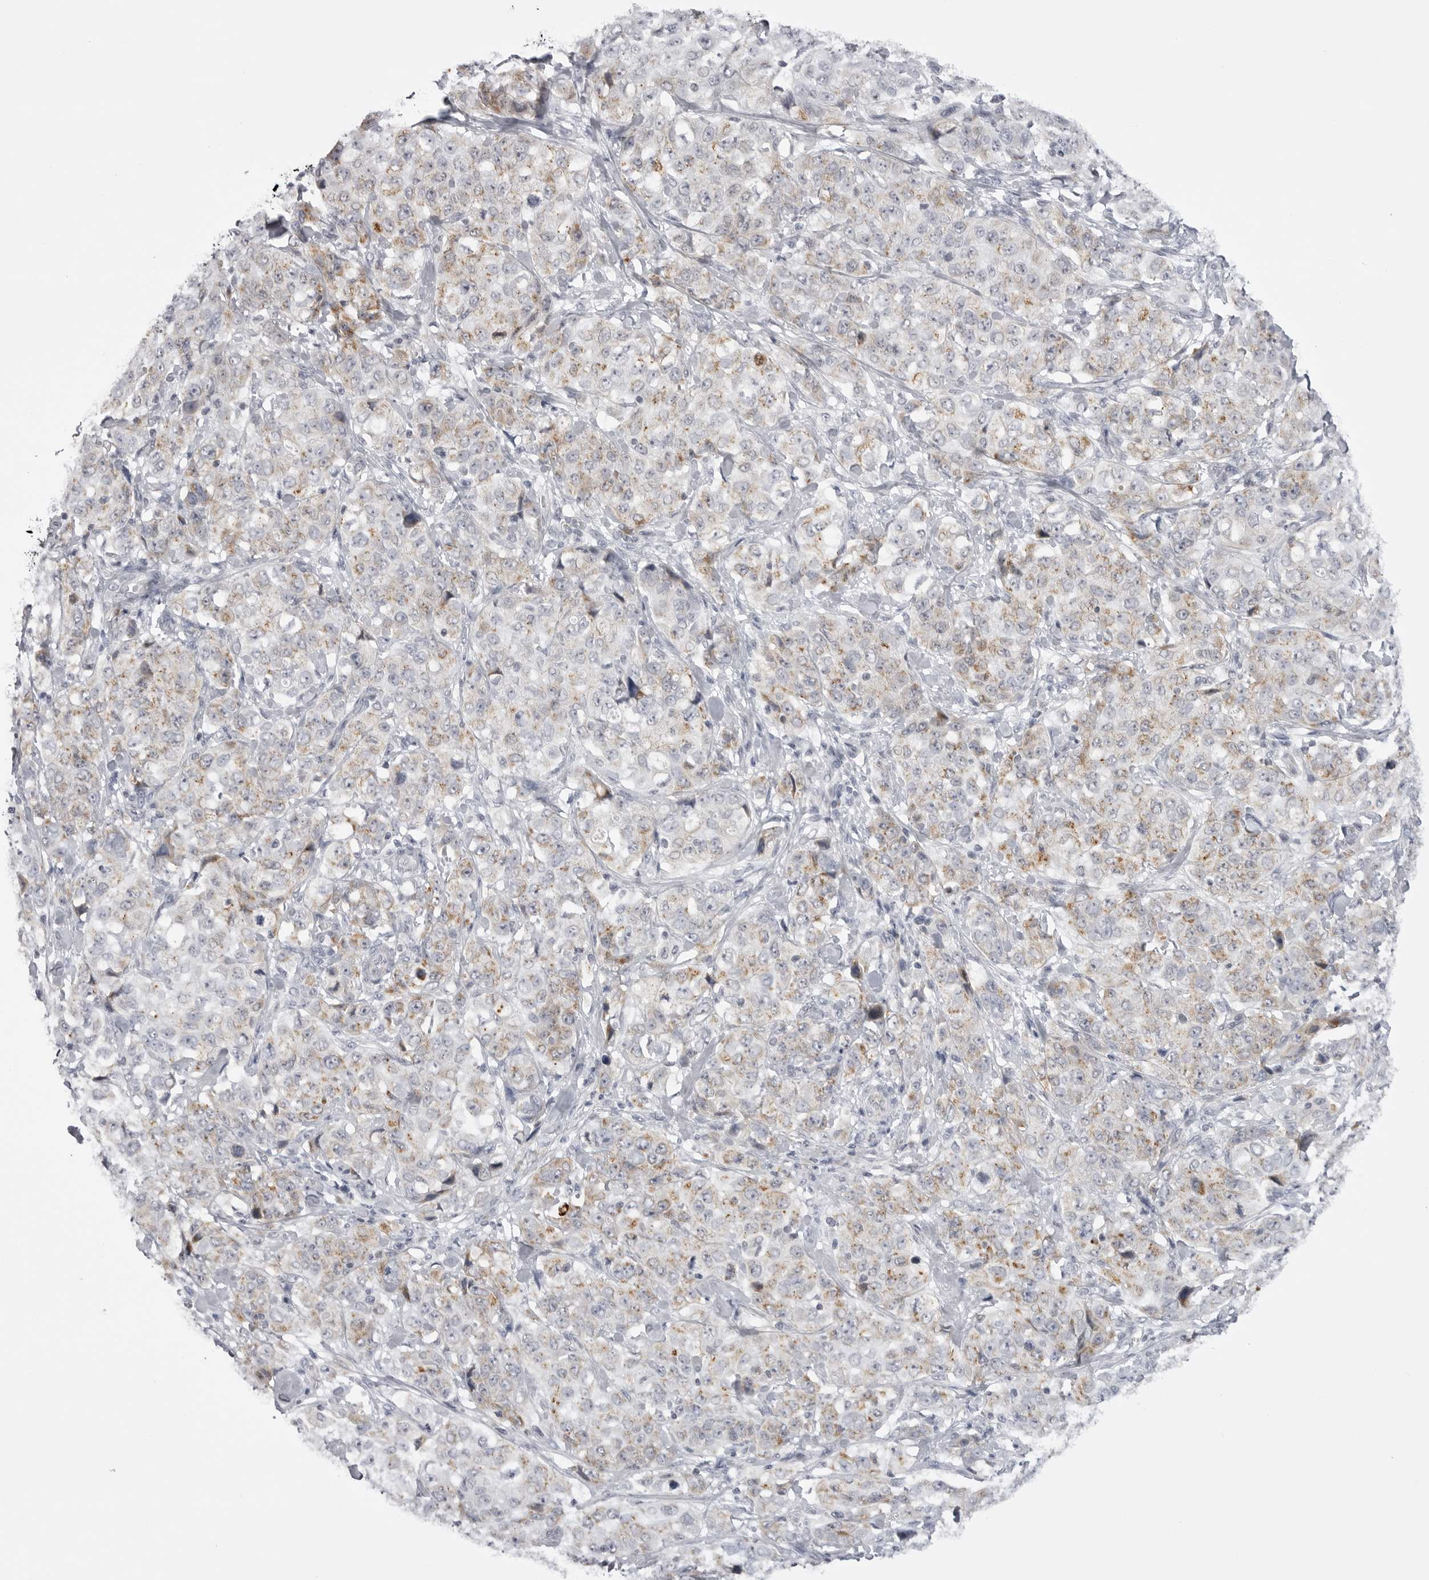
{"staining": {"intensity": "weak", "quantity": "25%-75%", "location": "cytoplasmic/membranous"}, "tissue": "stomach cancer", "cell_type": "Tumor cells", "image_type": "cancer", "snomed": [{"axis": "morphology", "description": "Adenocarcinoma, NOS"}, {"axis": "topography", "description": "Stomach"}], "caption": "Stomach adenocarcinoma stained for a protein shows weak cytoplasmic/membranous positivity in tumor cells. The staining was performed using DAB (3,3'-diaminobenzidine), with brown indicating positive protein expression. Nuclei are stained blue with hematoxylin.", "gene": "TUFM", "patient": {"sex": "male", "age": 48}}